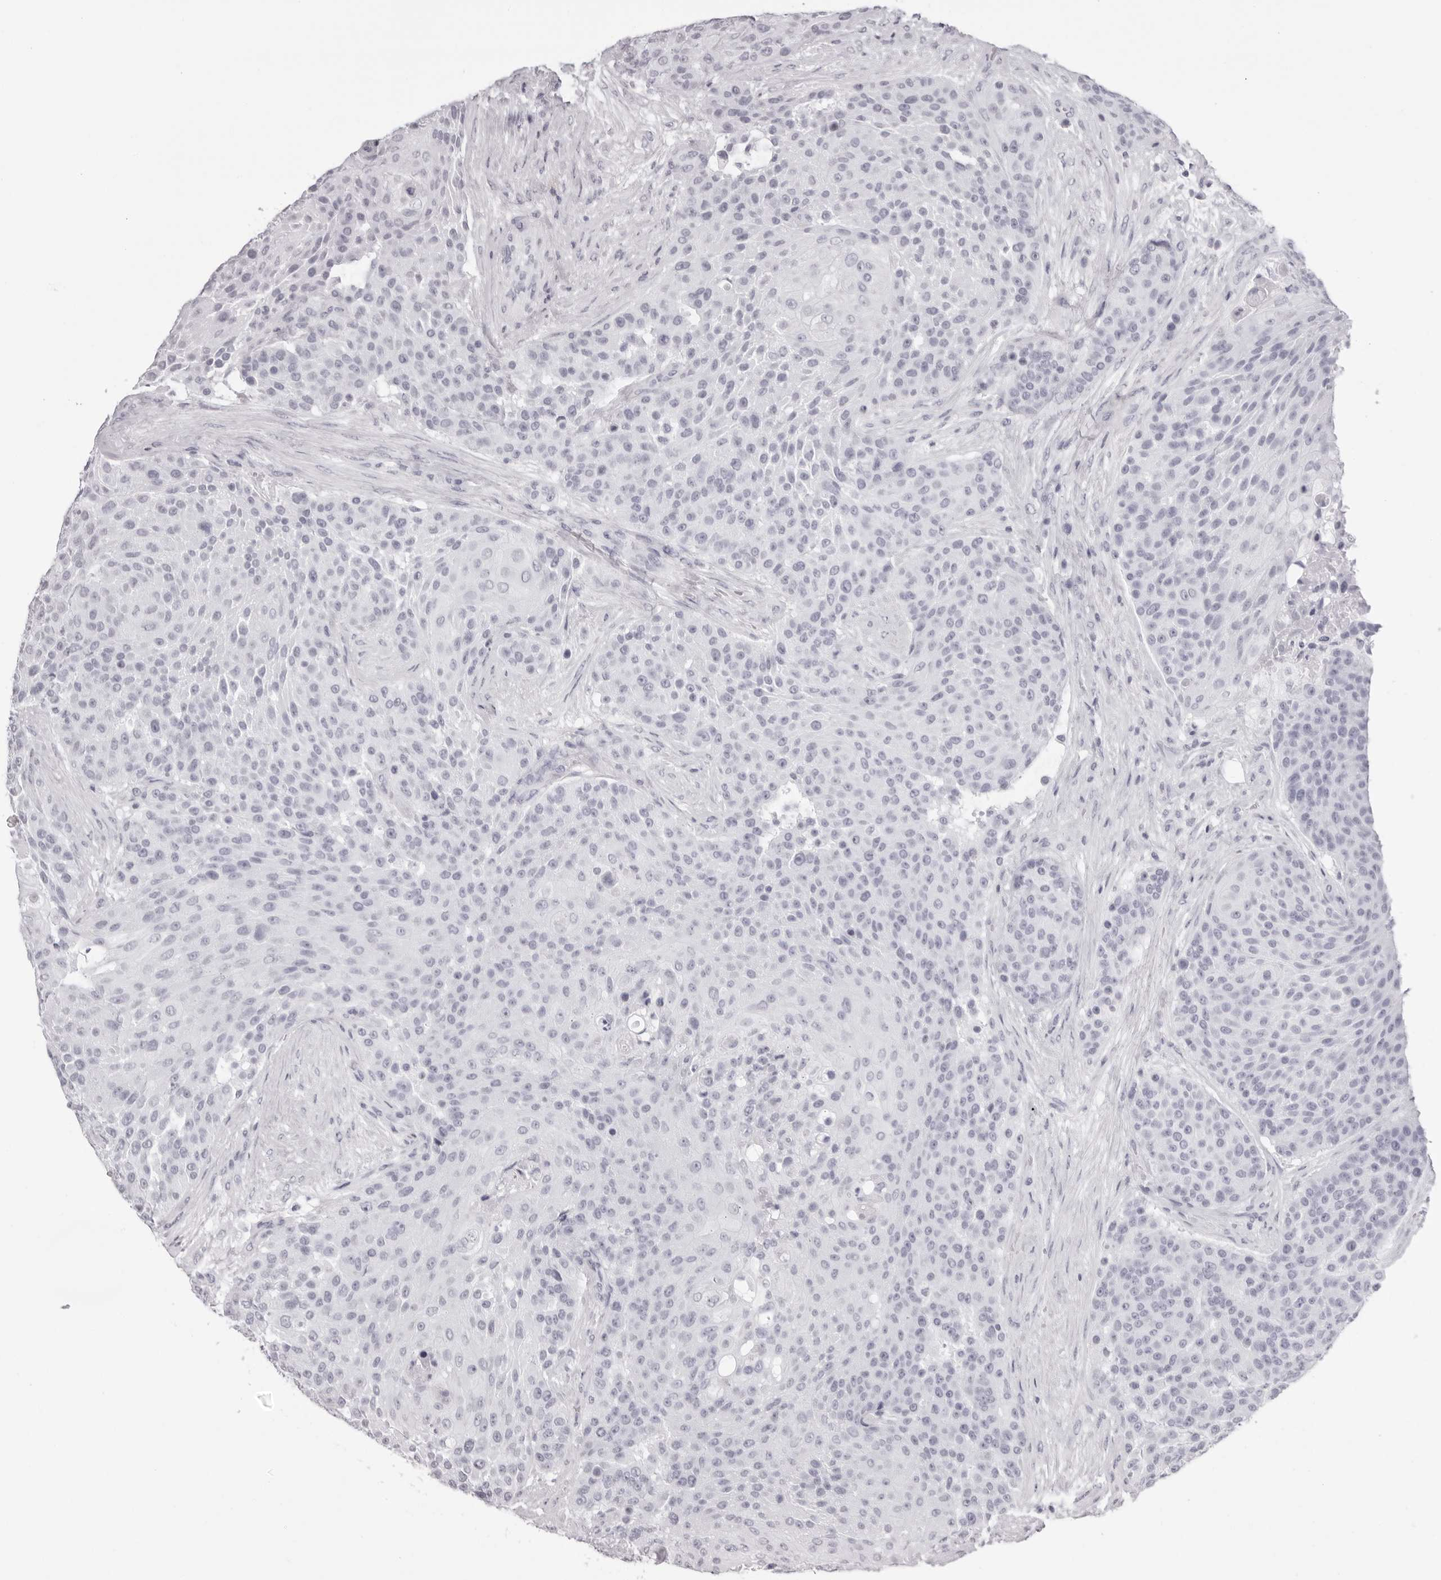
{"staining": {"intensity": "negative", "quantity": "none", "location": "none"}, "tissue": "urothelial cancer", "cell_type": "Tumor cells", "image_type": "cancer", "snomed": [{"axis": "morphology", "description": "Urothelial carcinoma, High grade"}, {"axis": "topography", "description": "Urinary bladder"}], "caption": "Immunohistochemistry of urothelial cancer exhibits no staining in tumor cells. (Stains: DAB immunohistochemistry with hematoxylin counter stain, Microscopy: brightfield microscopy at high magnification).", "gene": "RHO", "patient": {"sex": "female", "age": 63}}